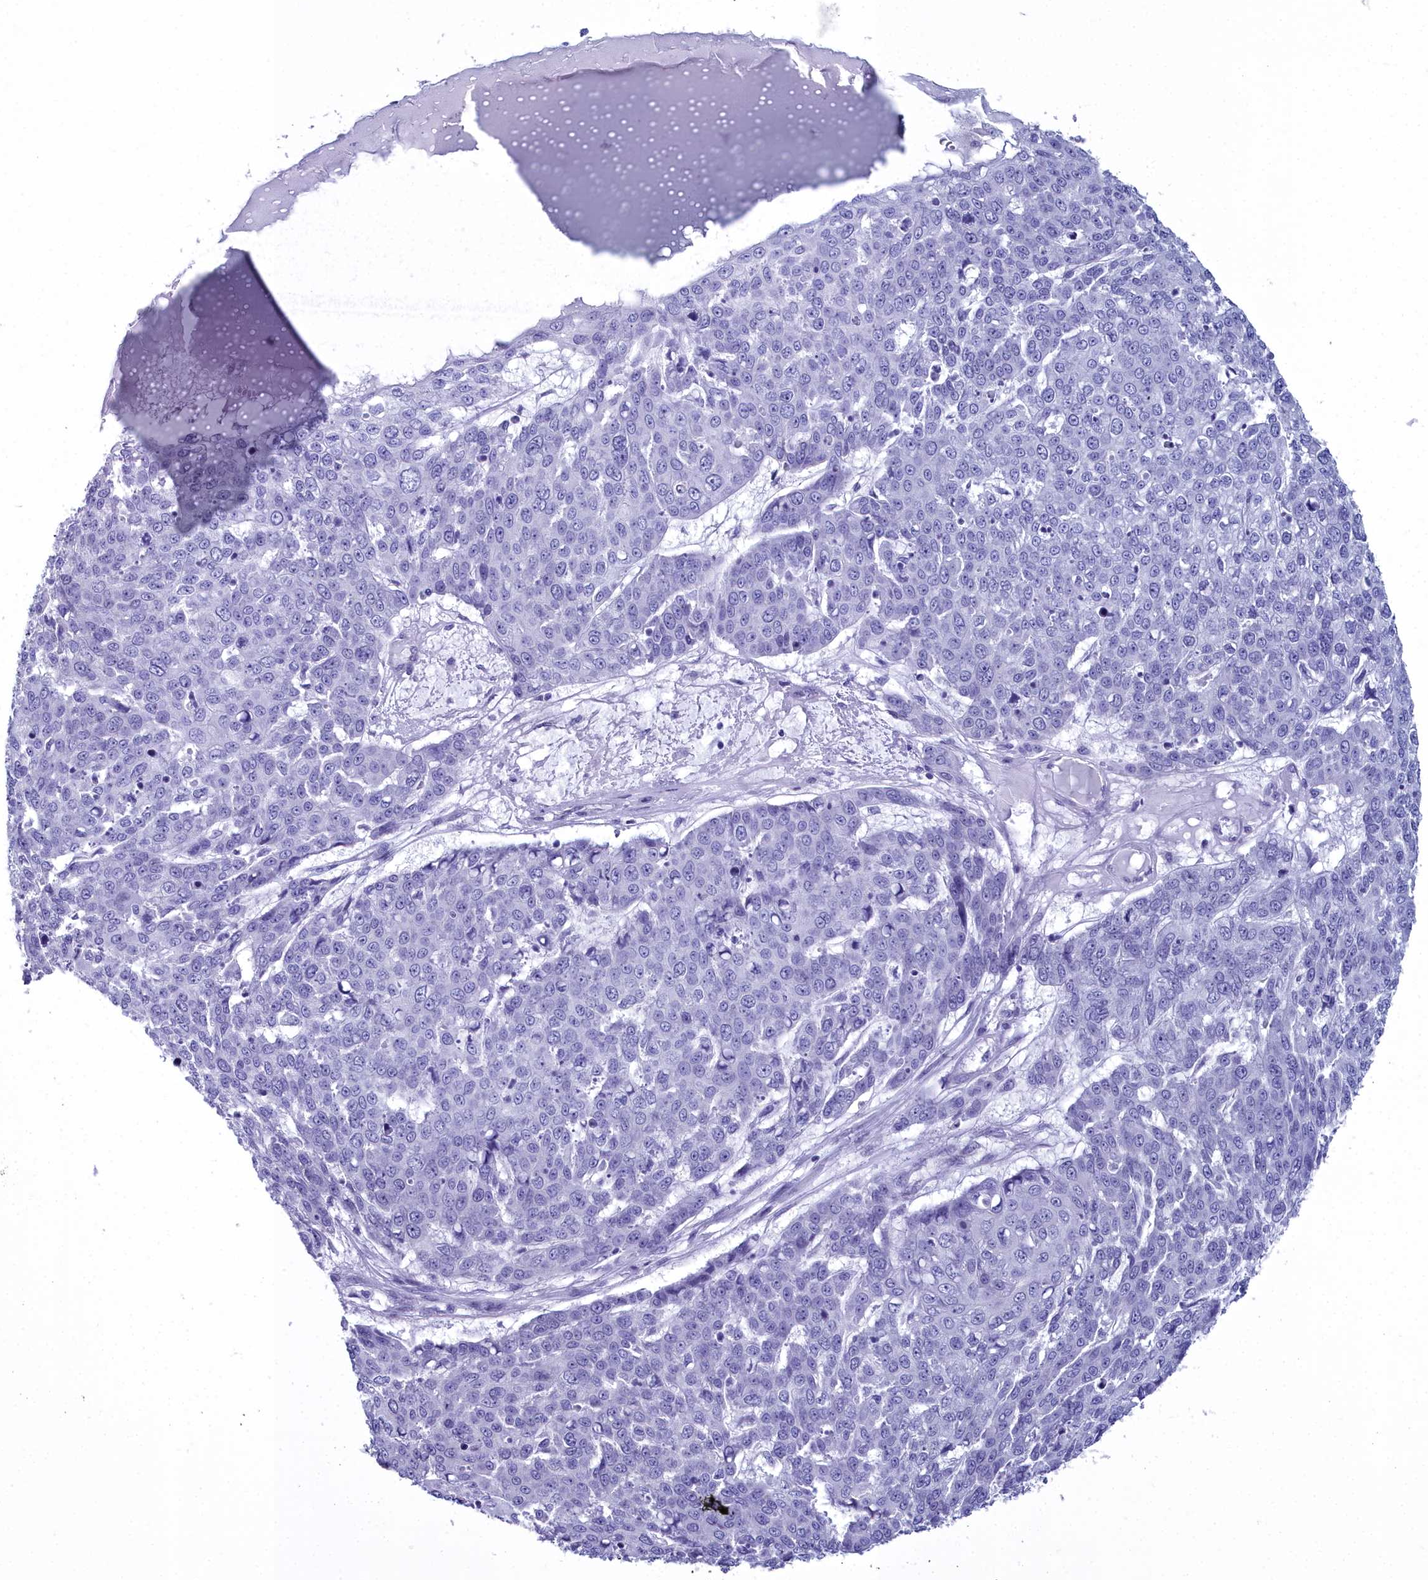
{"staining": {"intensity": "negative", "quantity": "none", "location": "none"}, "tissue": "skin cancer", "cell_type": "Tumor cells", "image_type": "cancer", "snomed": [{"axis": "morphology", "description": "Squamous cell carcinoma, NOS"}, {"axis": "topography", "description": "Skin"}], "caption": "An image of skin cancer stained for a protein demonstrates no brown staining in tumor cells.", "gene": "MAP6", "patient": {"sex": "male", "age": 71}}